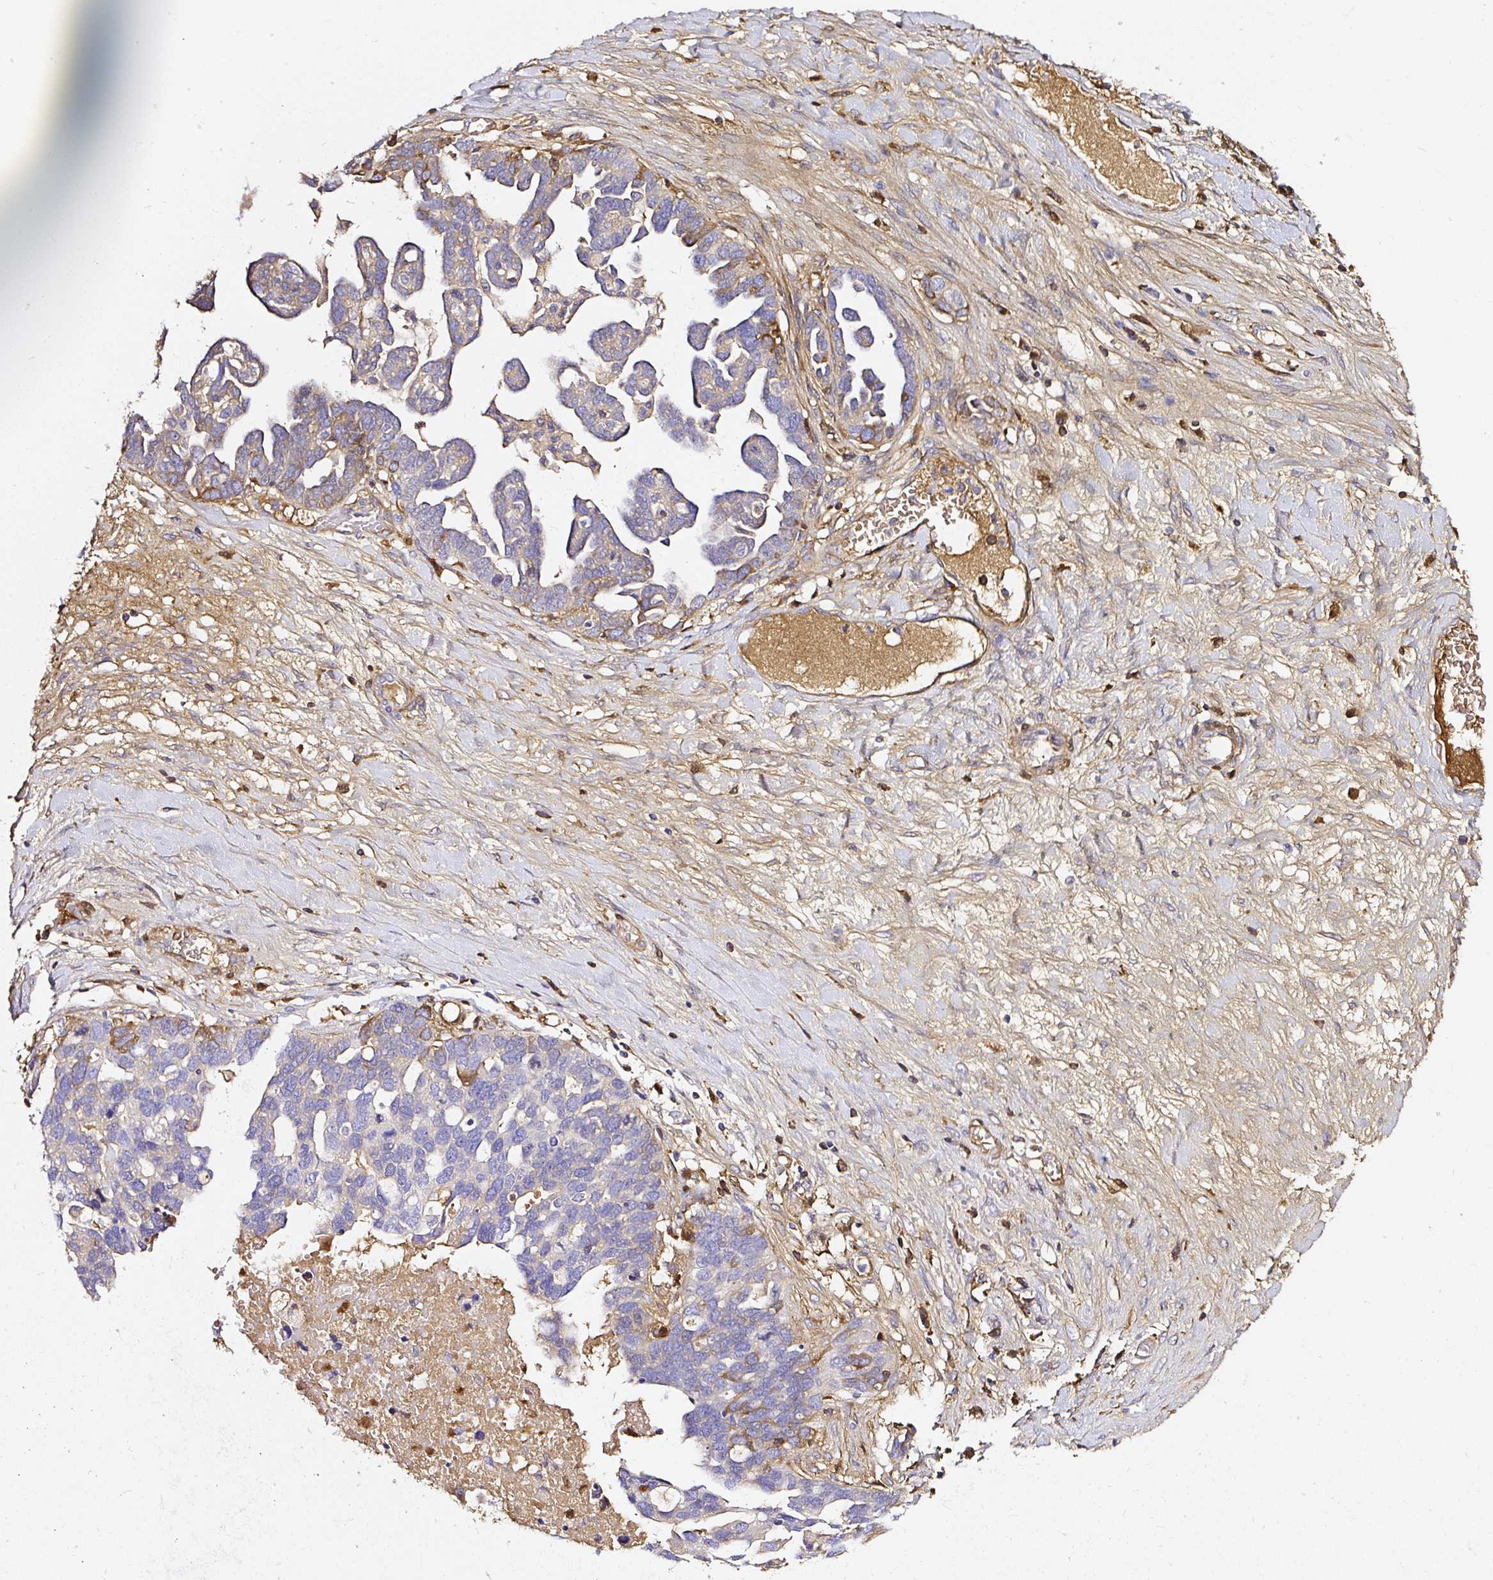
{"staining": {"intensity": "weak", "quantity": "<25%", "location": "cytoplasmic/membranous"}, "tissue": "ovarian cancer", "cell_type": "Tumor cells", "image_type": "cancer", "snomed": [{"axis": "morphology", "description": "Cystadenocarcinoma, serous, NOS"}, {"axis": "topography", "description": "Ovary"}], "caption": "Immunohistochemical staining of human ovarian serous cystadenocarcinoma displays no significant staining in tumor cells.", "gene": "CLEC3B", "patient": {"sex": "female", "age": 54}}